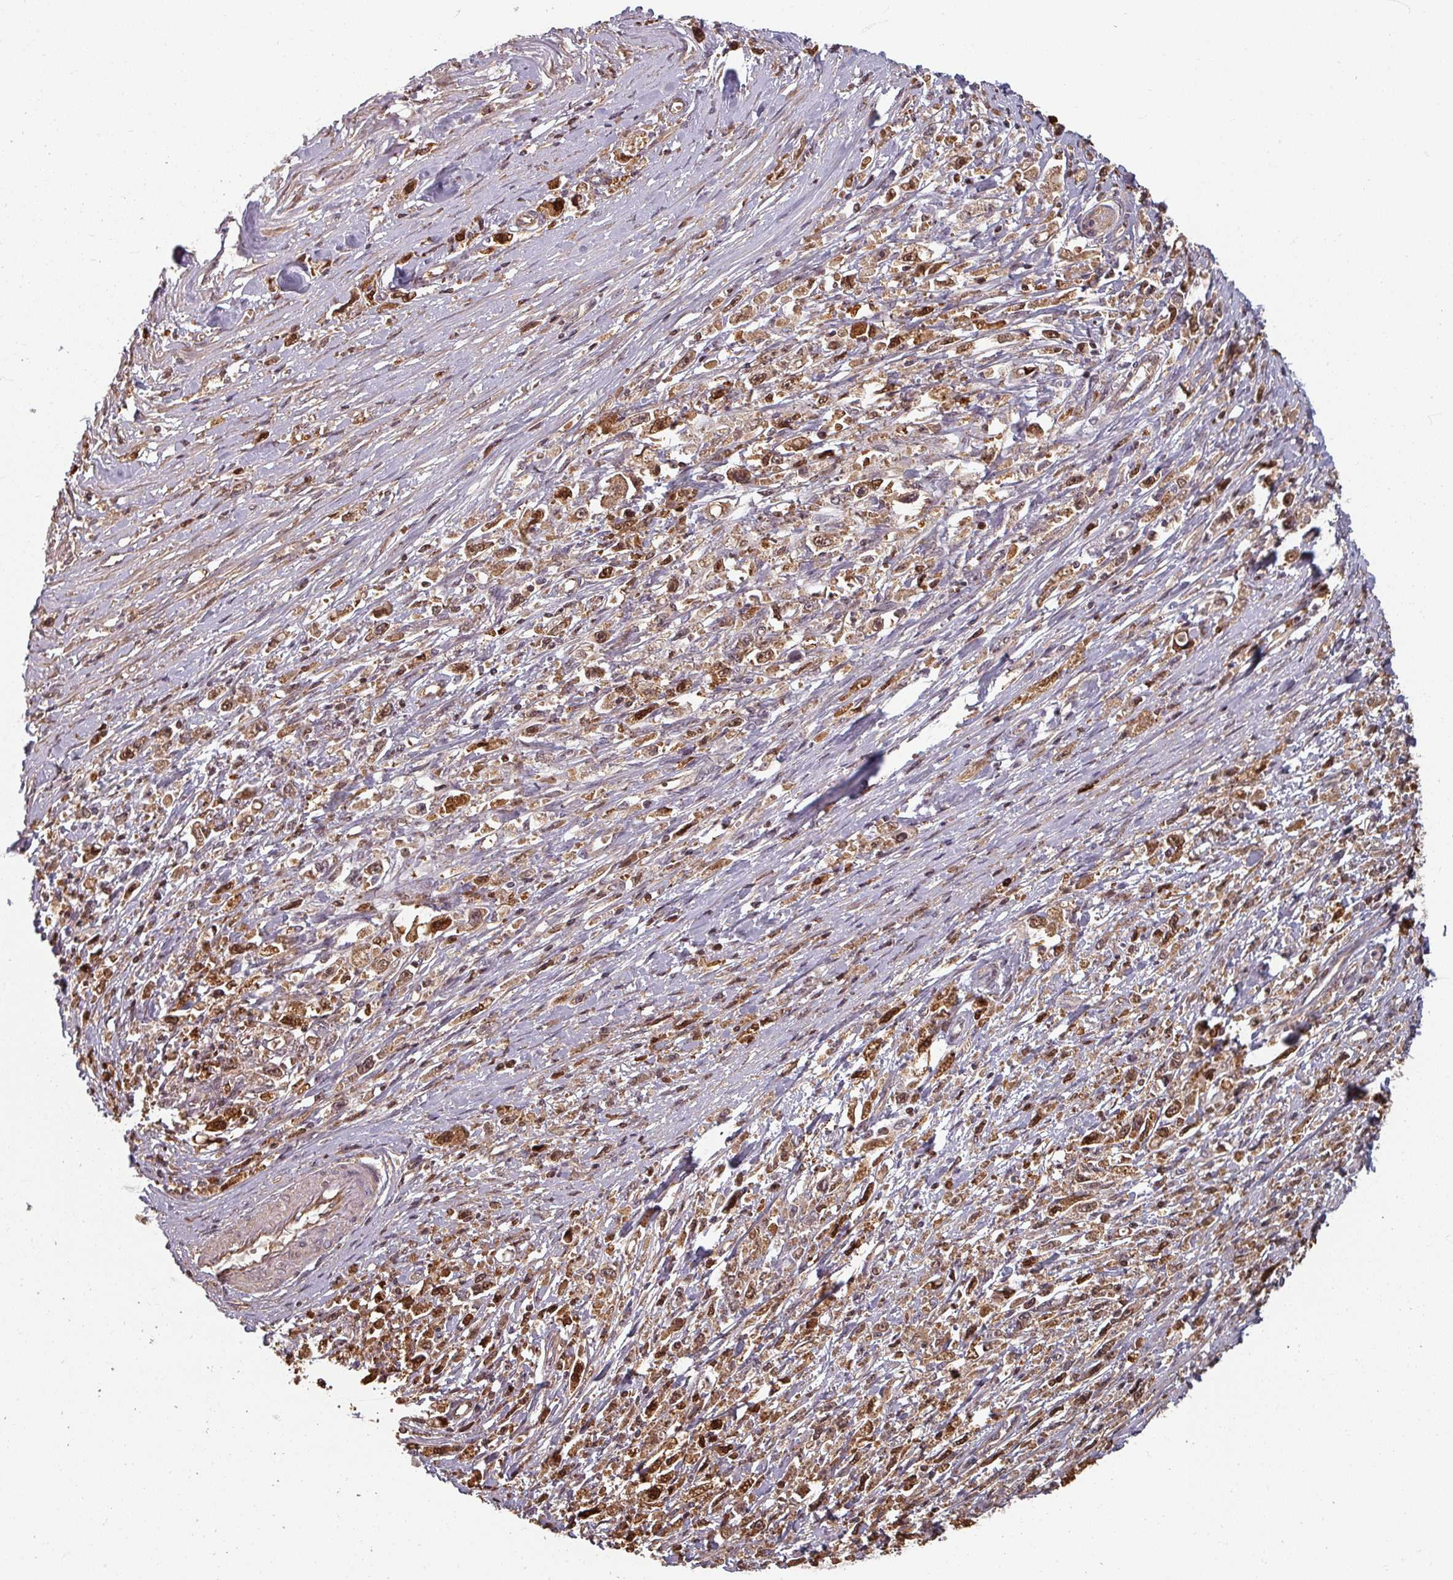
{"staining": {"intensity": "moderate", "quantity": ">75%", "location": "cytoplasmic/membranous,nuclear"}, "tissue": "stomach cancer", "cell_type": "Tumor cells", "image_type": "cancer", "snomed": [{"axis": "morphology", "description": "Adenocarcinoma, NOS"}, {"axis": "topography", "description": "Stomach"}], "caption": "Protein staining shows moderate cytoplasmic/membranous and nuclear positivity in about >75% of tumor cells in stomach cancer (adenocarcinoma).", "gene": "EID1", "patient": {"sex": "female", "age": 59}}